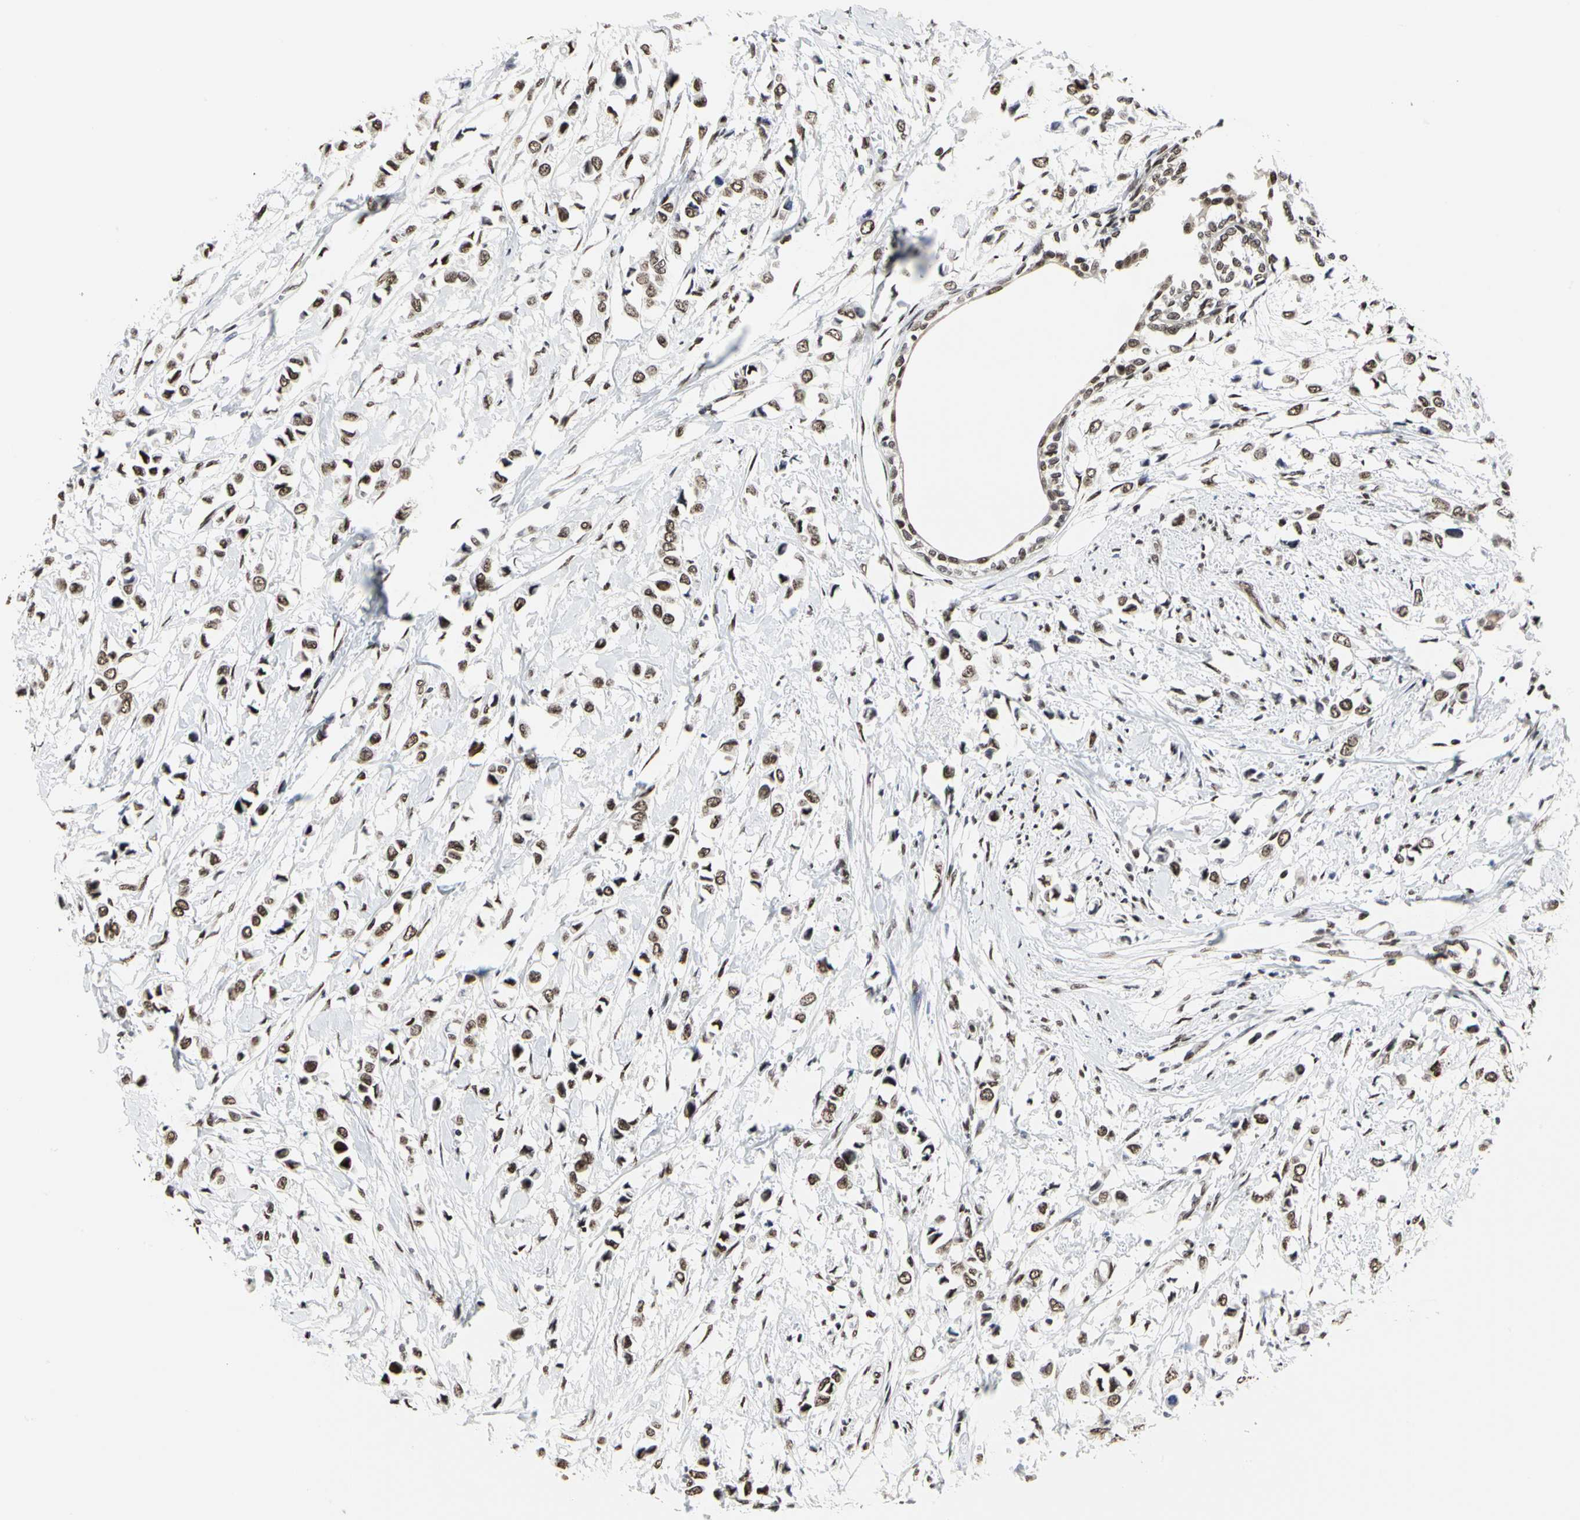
{"staining": {"intensity": "moderate", "quantity": ">75%", "location": "nuclear"}, "tissue": "breast cancer", "cell_type": "Tumor cells", "image_type": "cancer", "snomed": [{"axis": "morphology", "description": "Lobular carcinoma"}, {"axis": "topography", "description": "Breast"}], "caption": "Breast lobular carcinoma stained with a brown dye displays moderate nuclear positive staining in approximately >75% of tumor cells.", "gene": "PRMT3", "patient": {"sex": "female", "age": 51}}